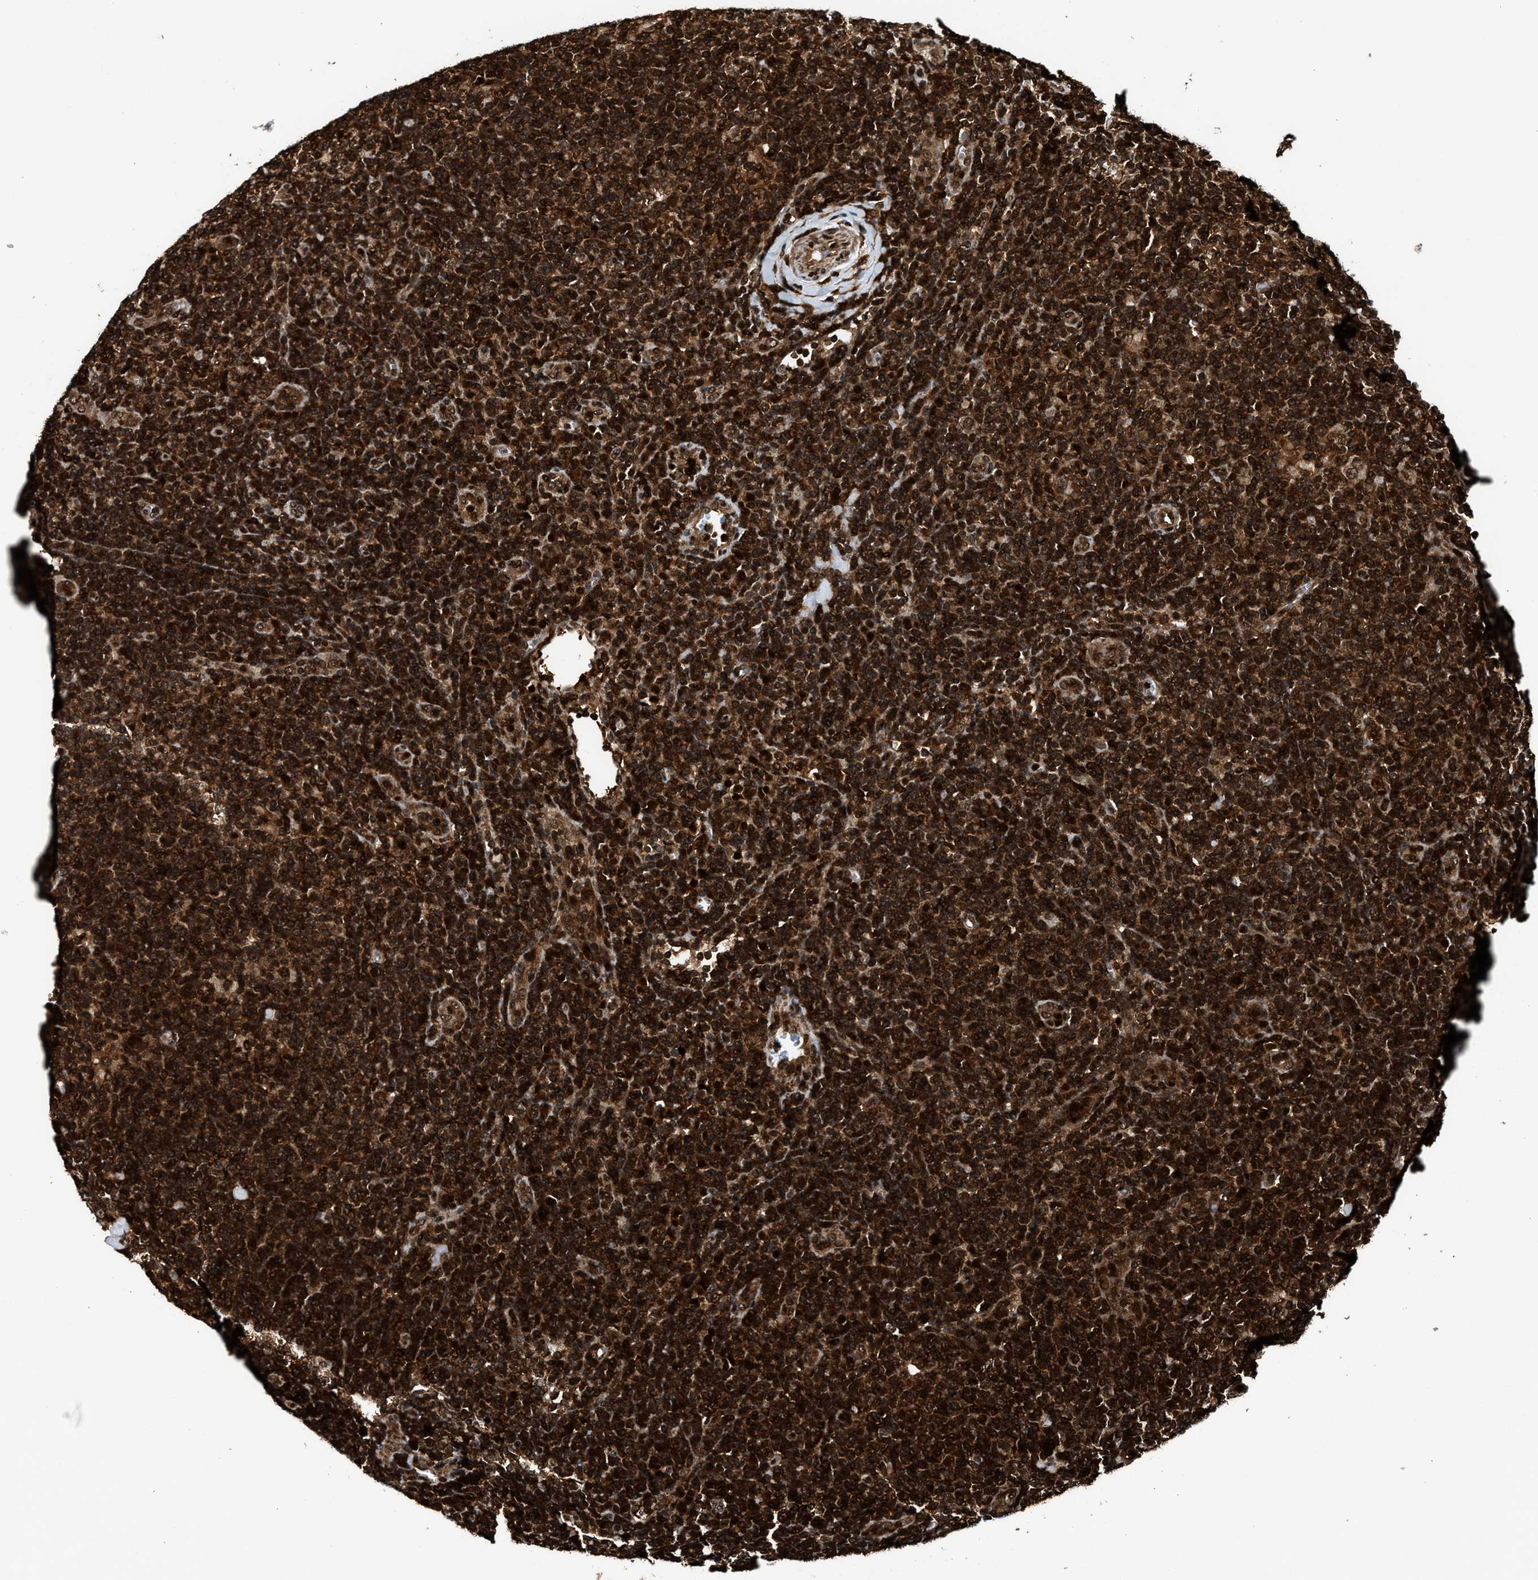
{"staining": {"intensity": "strong", "quantity": ">75%", "location": "cytoplasmic/membranous,nuclear"}, "tissue": "lymphoma", "cell_type": "Tumor cells", "image_type": "cancer", "snomed": [{"axis": "morphology", "description": "Hodgkin's disease, NOS"}, {"axis": "topography", "description": "Lymph node"}], "caption": "Protein analysis of Hodgkin's disease tissue demonstrates strong cytoplasmic/membranous and nuclear staining in about >75% of tumor cells.", "gene": "MDM2", "patient": {"sex": "female", "age": 57}}